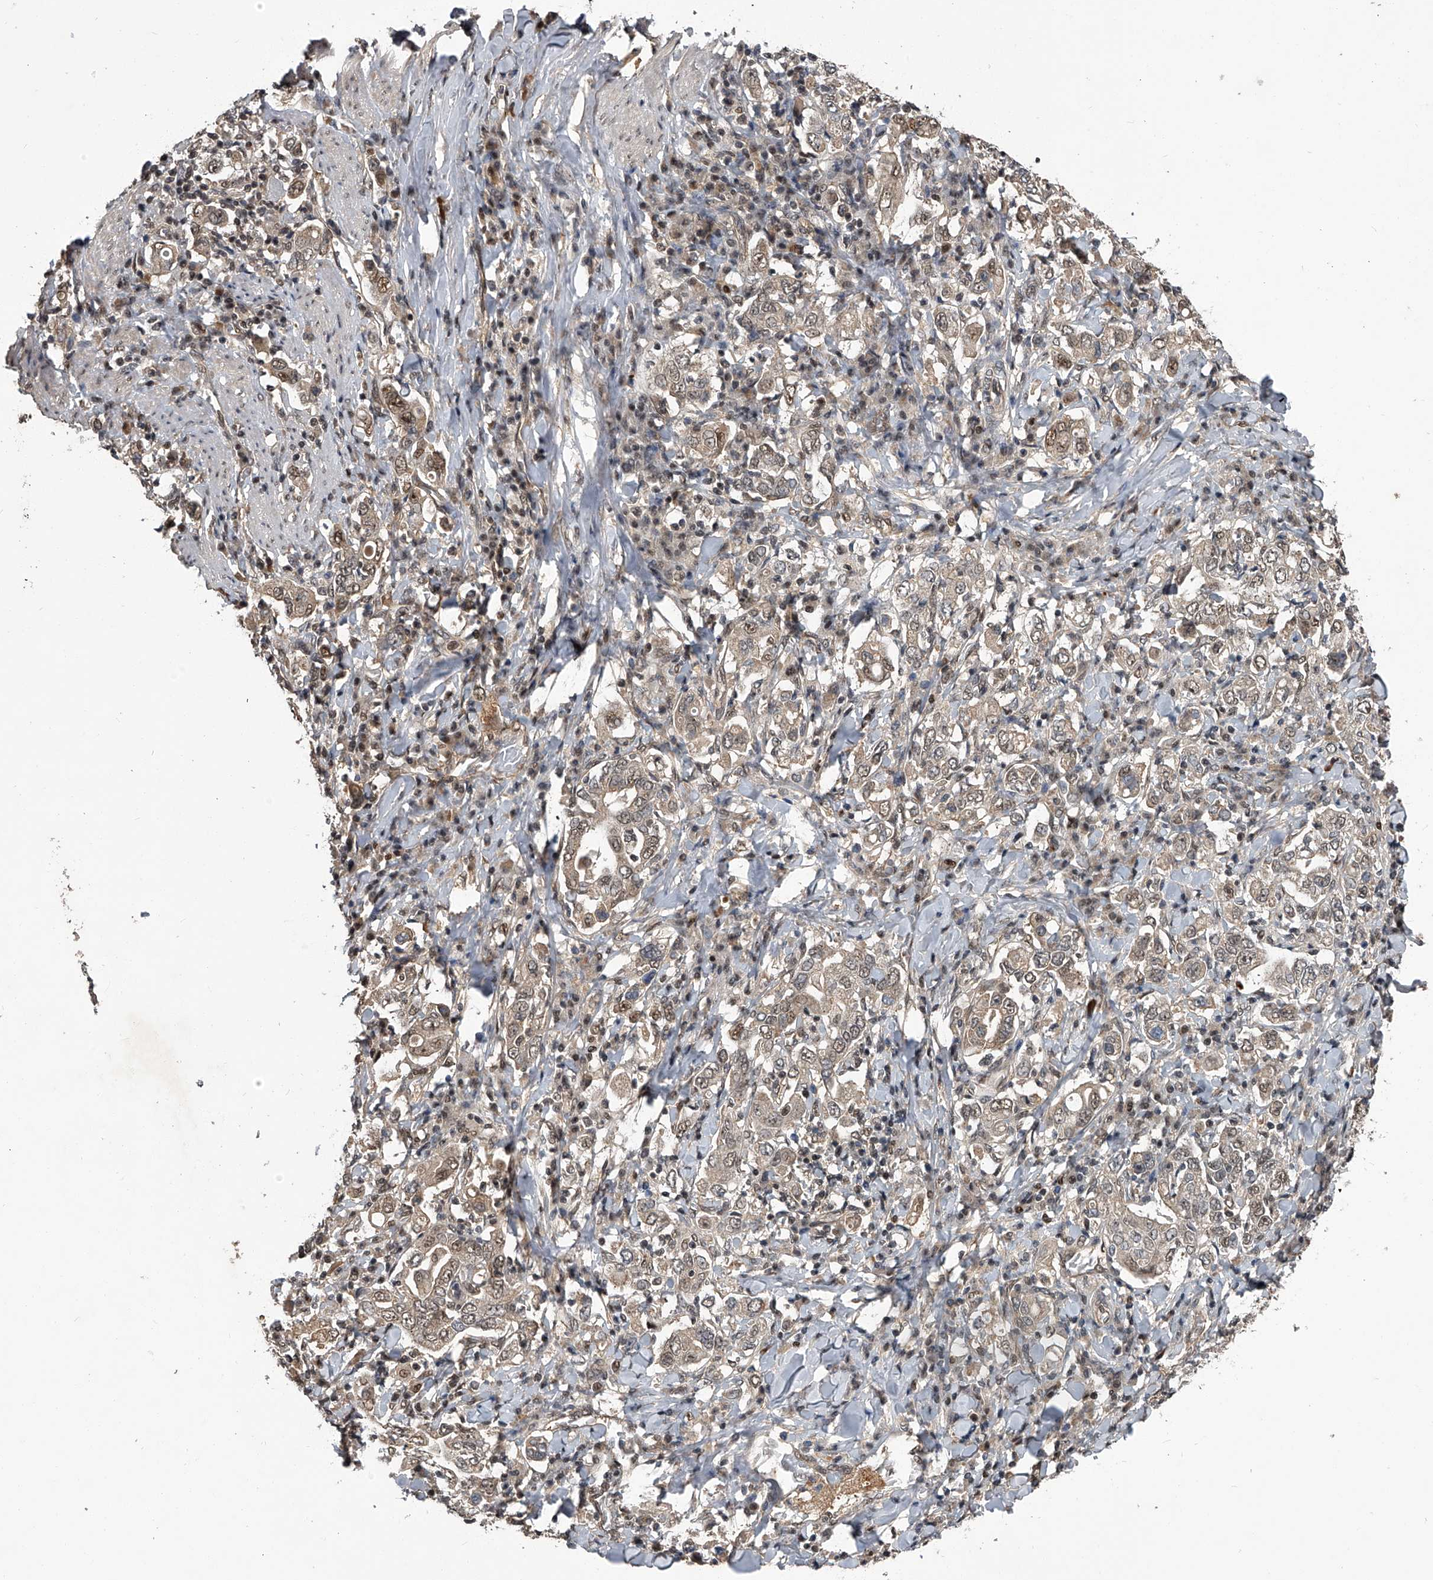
{"staining": {"intensity": "weak", "quantity": "25%-75%", "location": "cytoplasmic/membranous,nuclear"}, "tissue": "stomach cancer", "cell_type": "Tumor cells", "image_type": "cancer", "snomed": [{"axis": "morphology", "description": "Adenocarcinoma, NOS"}, {"axis": "topography", "description": "Stomach, upper"}], "caption": "The immunohistochemical stain labels weak cytoplasmic/membranous and nuclear expression in tumor cells of stomach adenocarcinoma tissue. (DAB IHC with brightfield microscopy, high magnification).", "gene": "SLC12A8", "patient": {"sex": "male", "age": 62}}